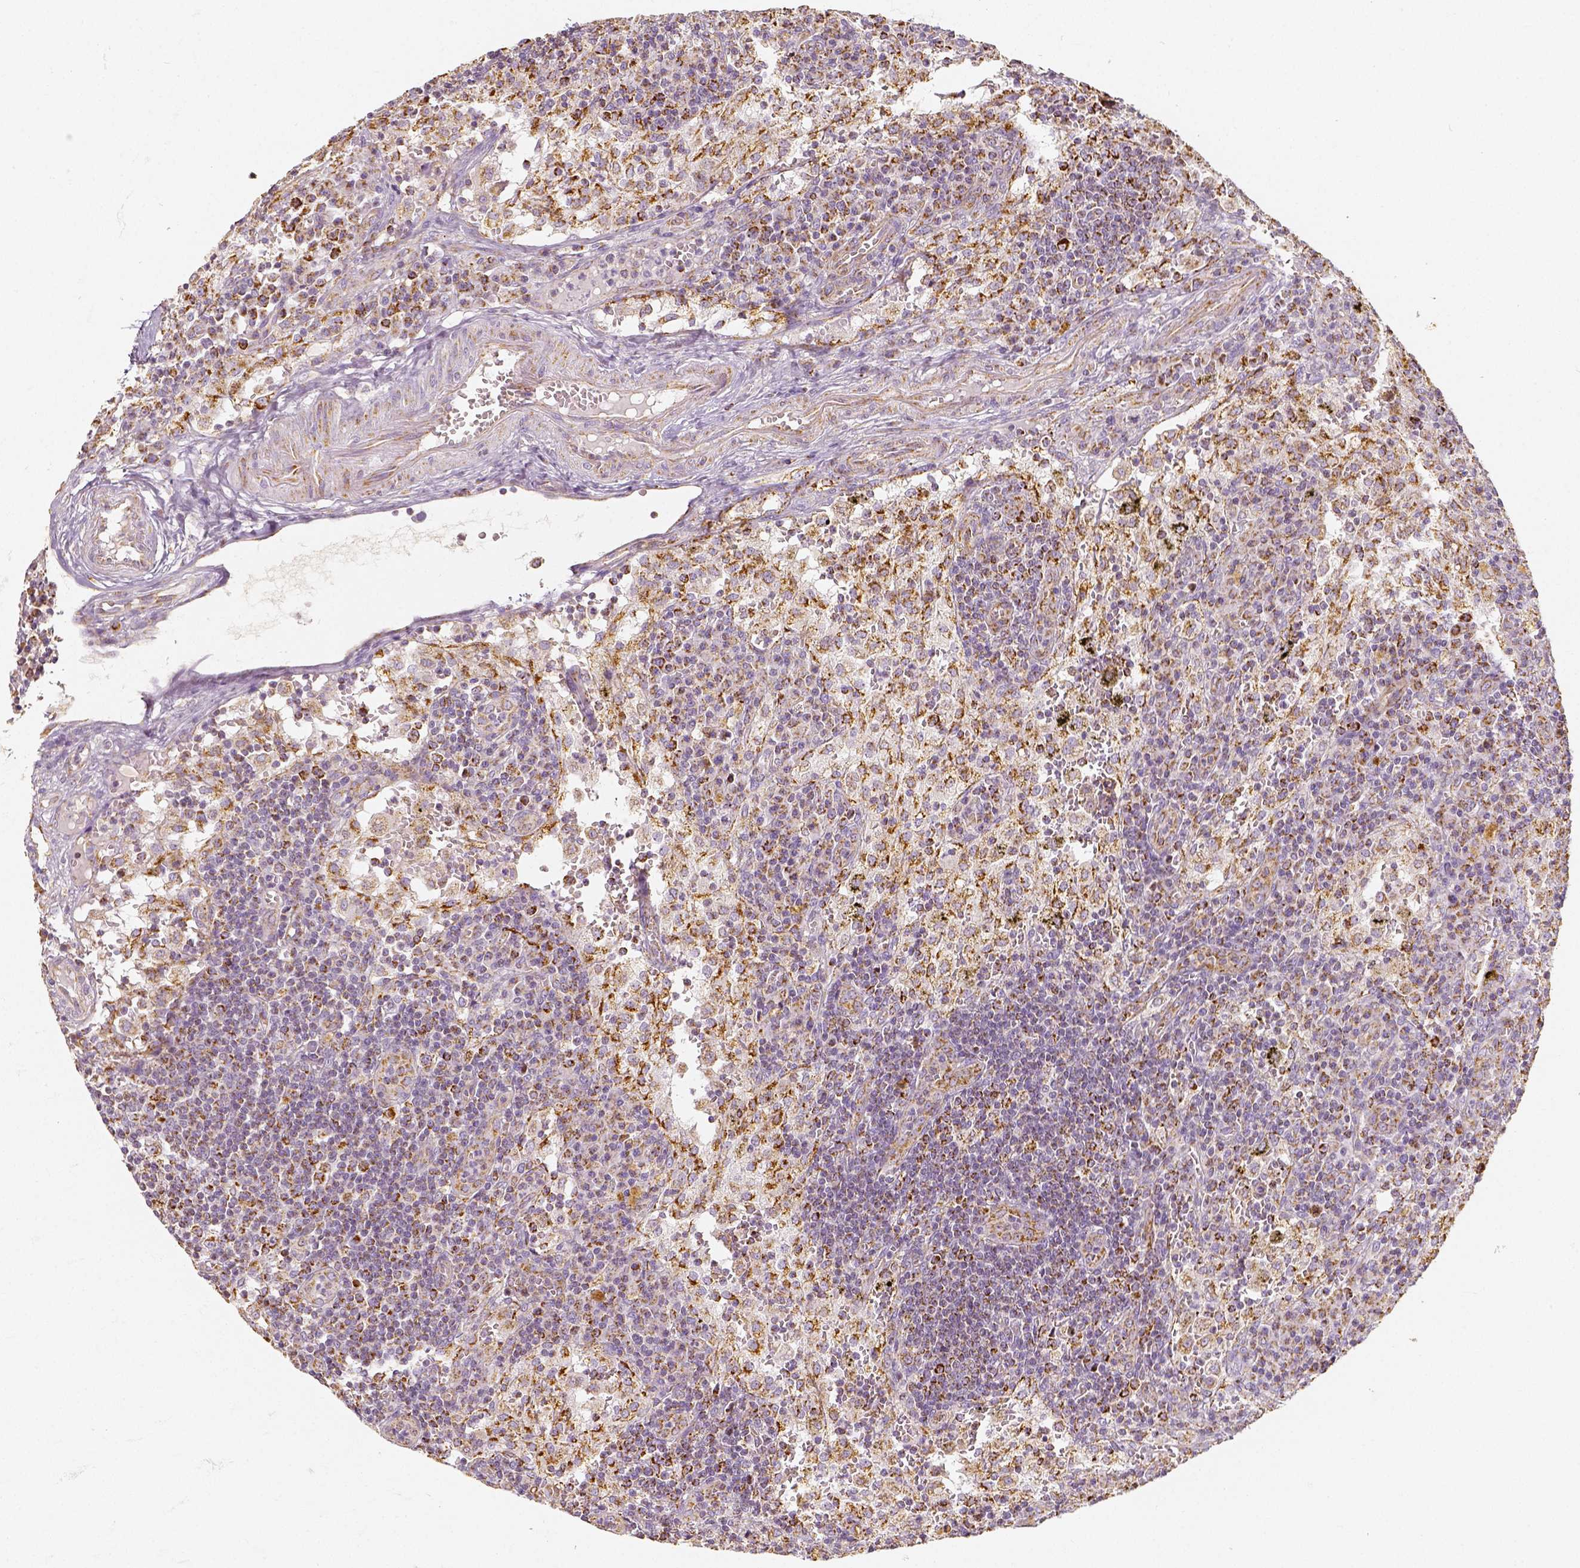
{"staining": {"intensity": "strong", "quantity": "<25%", "location": "cytoplasmic/membranous"}, "tissue": "lymph node", "cell_type": "Non-germinal center cells", "image_type": "normal", "snomed": [{"axis": "morphology", "description": "Normal tissue, NOS"}, {"axis": "topography", "description": "Lymph node"}], "caption": "Unremarkable lymph node exhibits strong cytoplasmic/membranous expression in approximately <25% of non-germinal center cells, visualized by immunohistochemistry.", "gene": "PGAM5", "patient": {"sex": "male", "age": 62}}